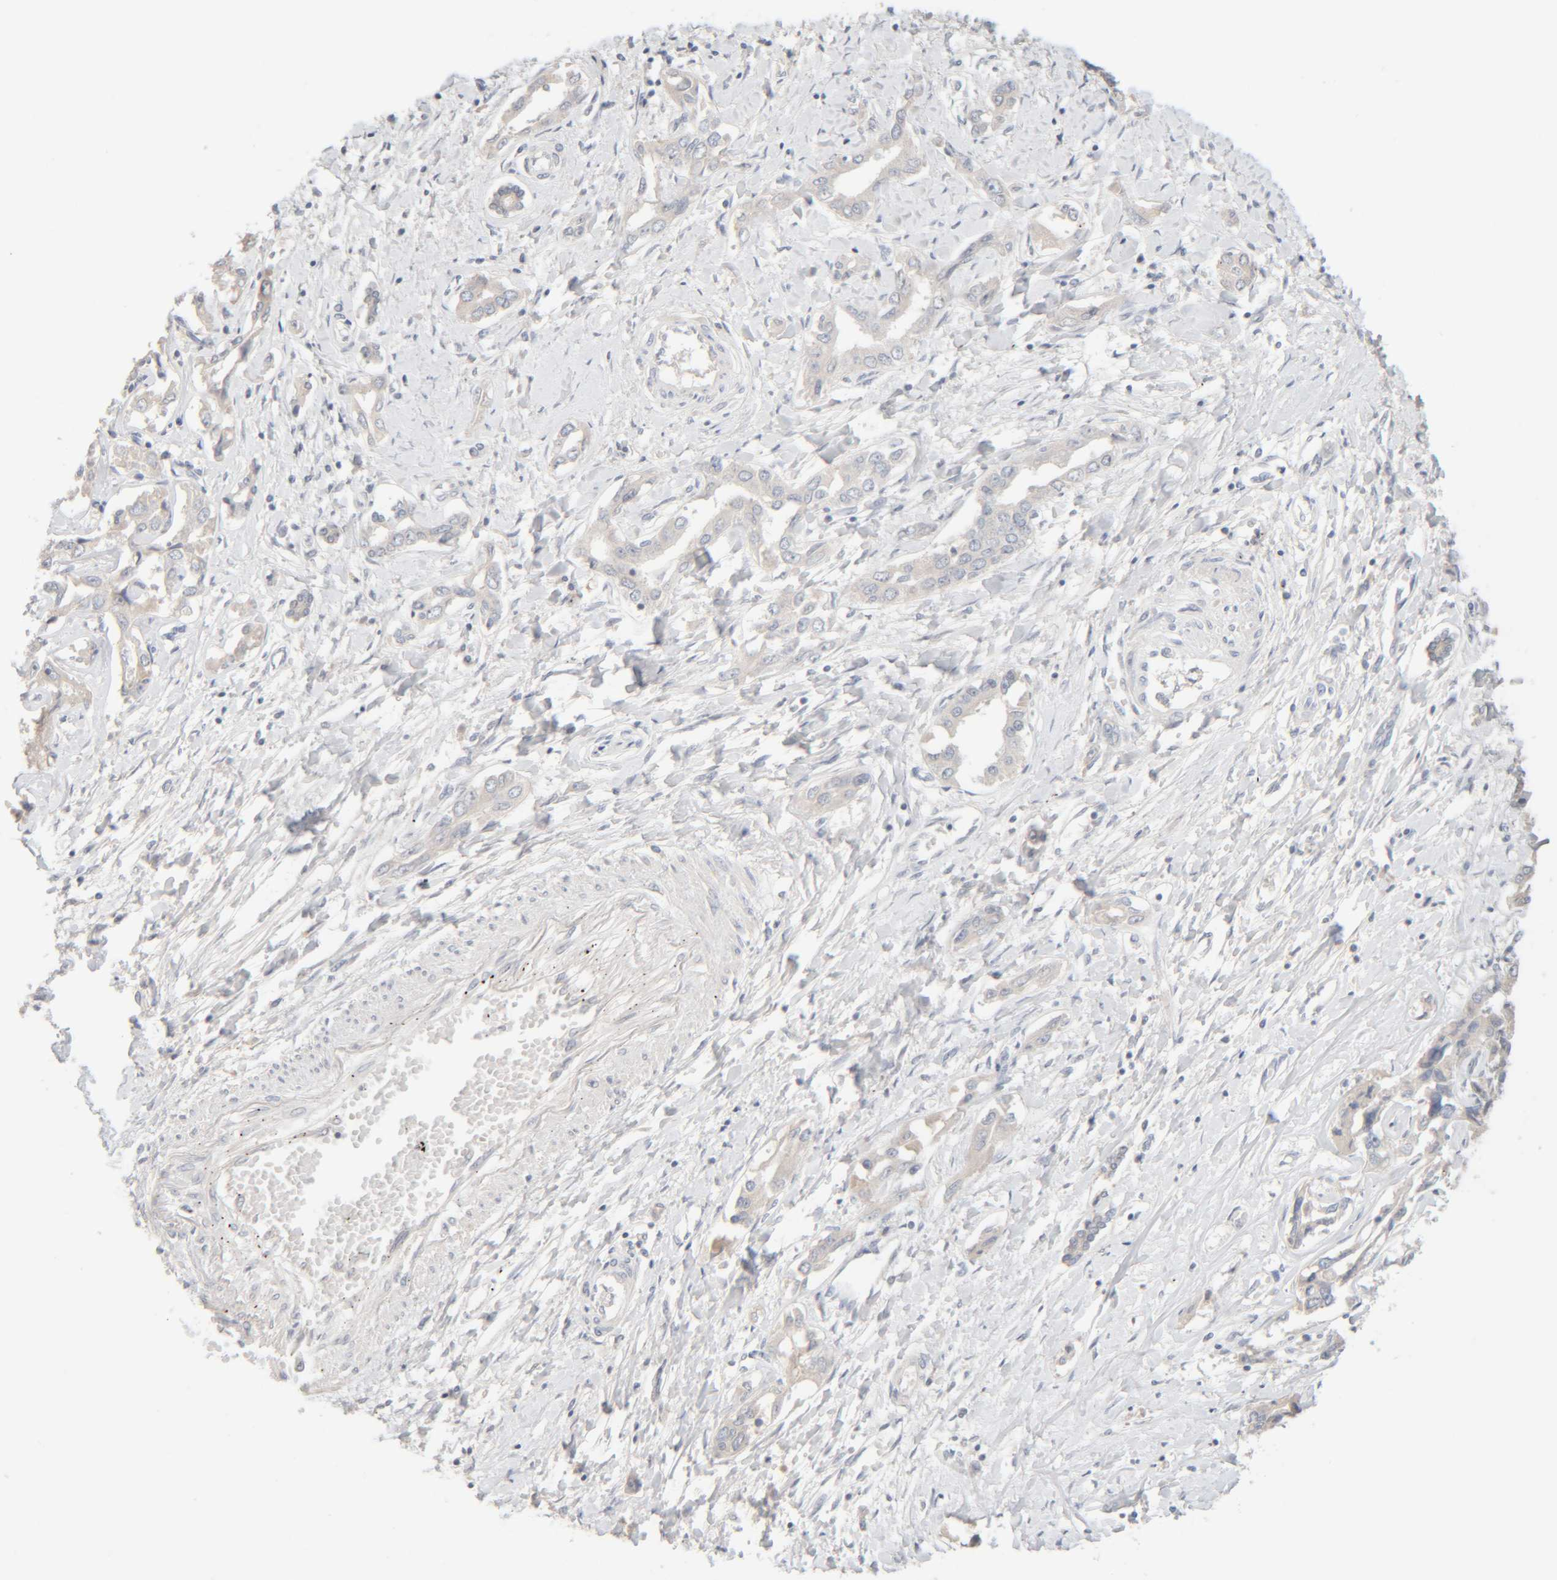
{"staining": {"intensity": "negative", "quantity": "none", "location": "none"}, "tissue": "liver cancer", "cell_type": "Tumor cells", "image_type": "cancer", "snomed": [{"axis": "morphology", "description": "Cholangiocarcinoma"}, {"axis": "topography", "description": "Liver"}], "caption": "Immunohistochemistry of liver cancer (cholangiocarcinoma) reveals no positivity in tumor cells.", "gene": "RIDA", "patient": {"sex": "male", "age": 59}}